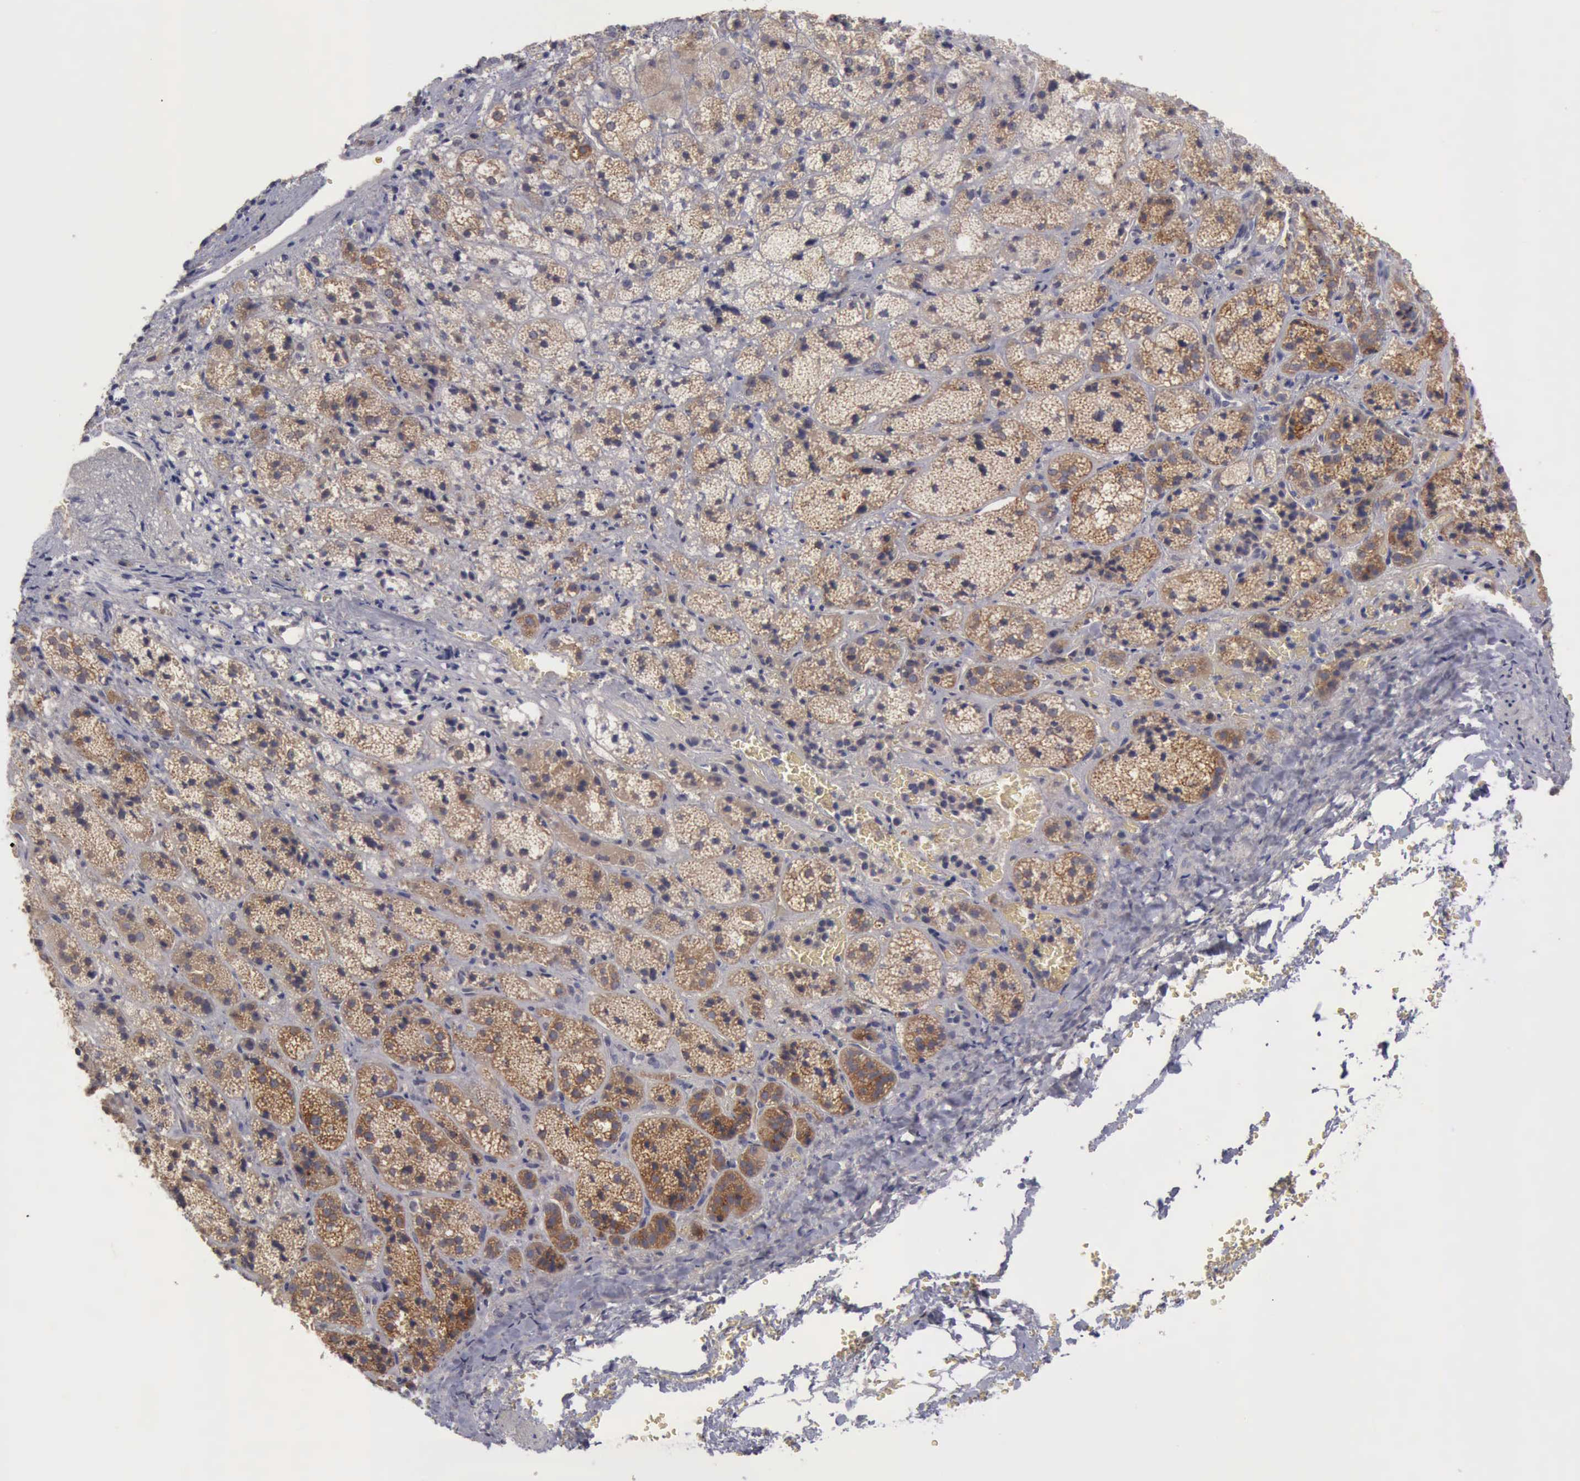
{"staining": {"intensity": "weak", "quantity": "25%-75%", "location": "cytoplasmic/membranous"}, "tissue": "adrenal gland", "cell_type": "Glandular cells", "image_type": "normal", "snomed": [{"axis": "morphology", "description": "Normal tissue, NOS"}, {"axis": "topography", "description": "Adrenal gland"}], "caption": "A low amount of weak cytoplasmic/membranous positivity is present in about 25%-75% of glandular cells in normal adrenal gland. (DAB (3,3'-diaminobenzidine) IHC, brown staining for protein, blue staining for nuclei).", "gene": "PHKA1", "patient": {"sex": "female", "age": 71}}